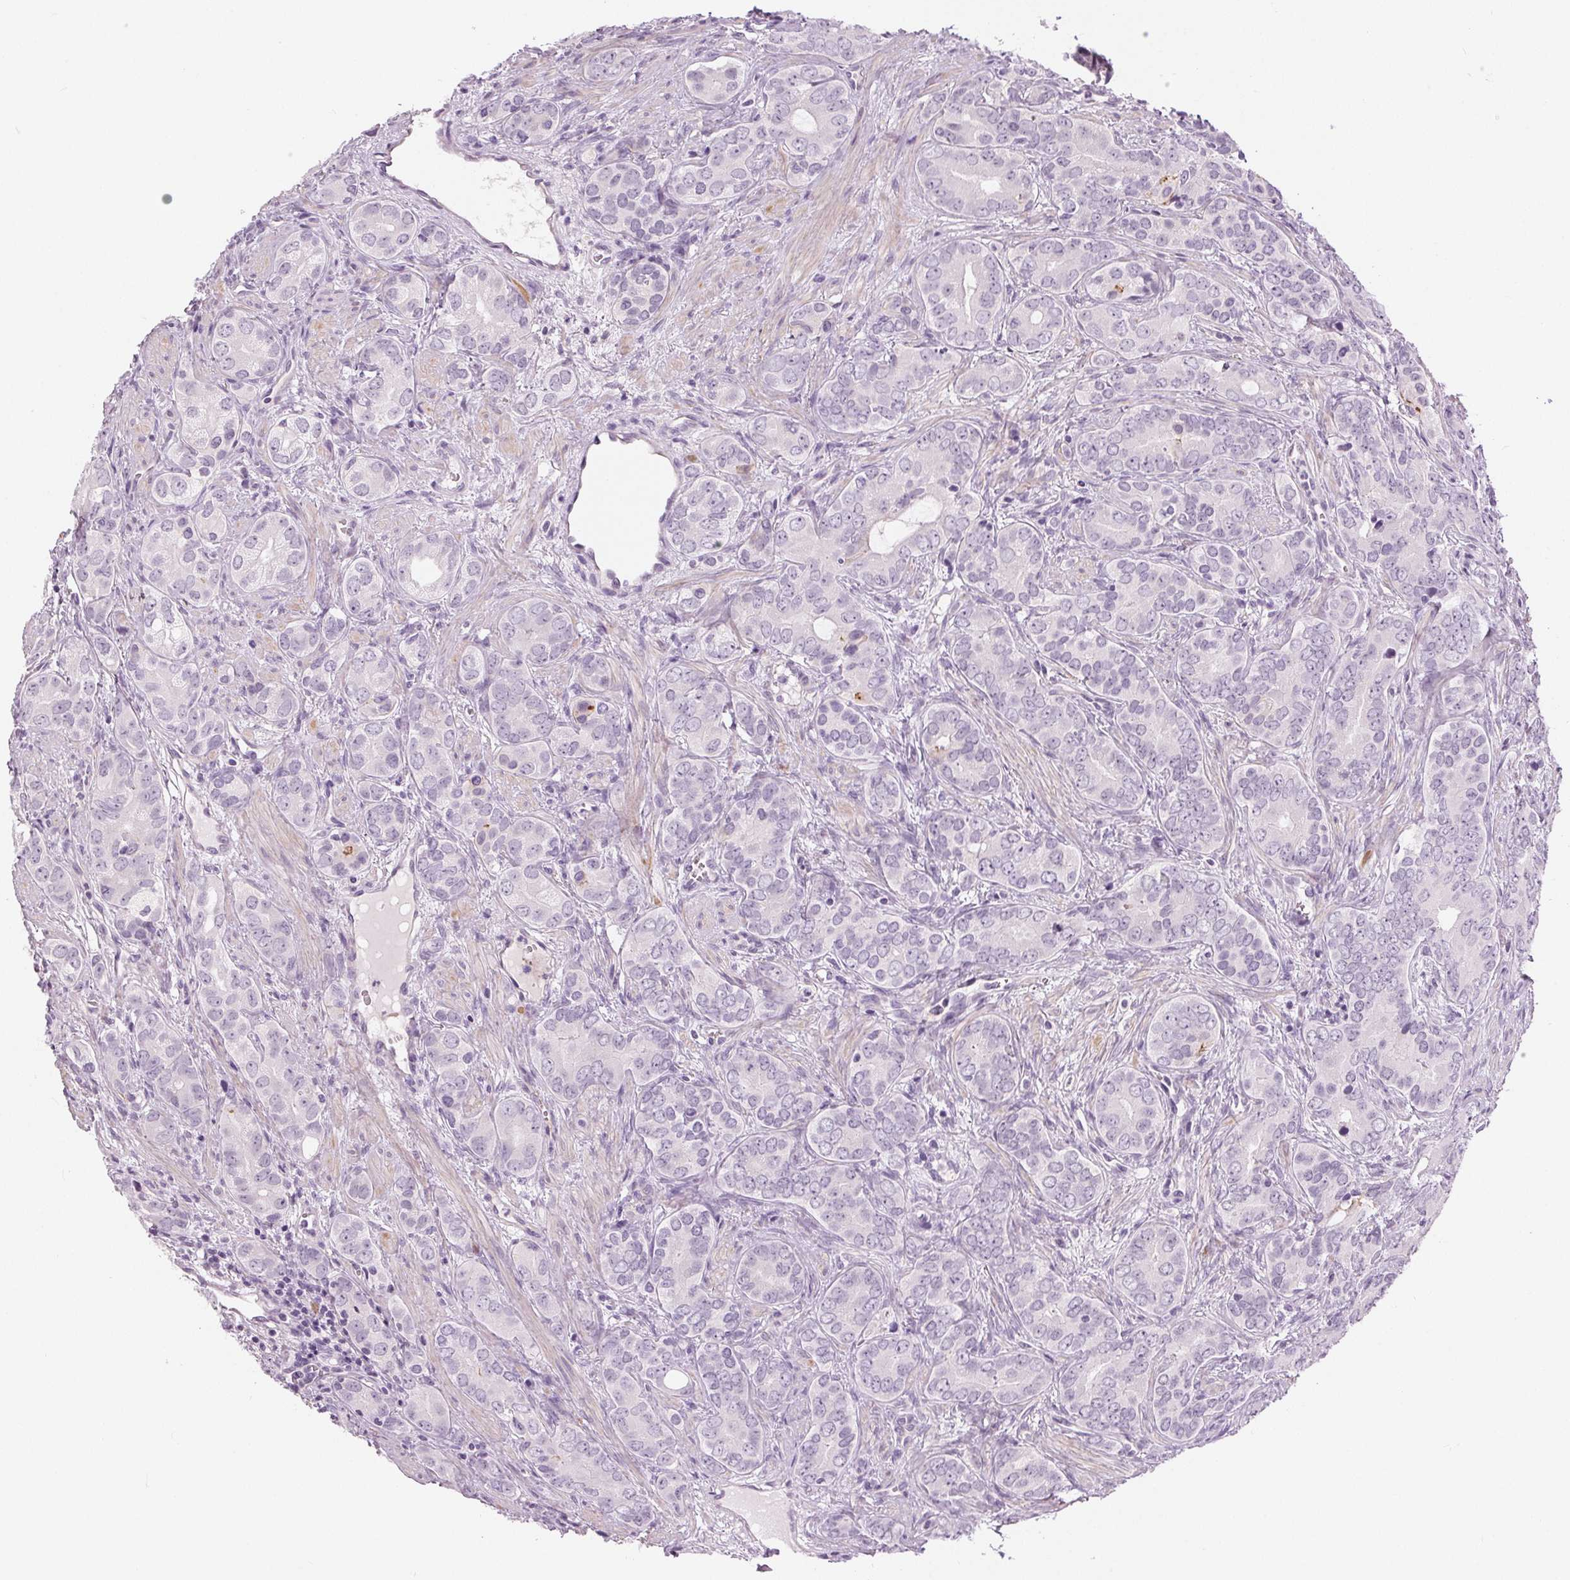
{"staining": {"intensity": "negative", "quantity": "none", "location": "none"}, "tissue": "prostate cancer", "cell_type": "Tumor cells", "image_type": "cancer", "snomed": [{"axis": "morphology", "description": "Adenocarcinoma, High grade"}, {"axis": "topography", "description": "Prostate"}], "caption": "An image of prostate high-grade adenocarcinoma stained for a protein demonstrates no brown staining in tumor cells. The staining is performed using DAB (3,3'-diaminobenzidine) brown chromogen with nuclei counter-stained in using hematoxylin.", "gene": "MISP", "patient": {"sex": "male", "age": 84}}